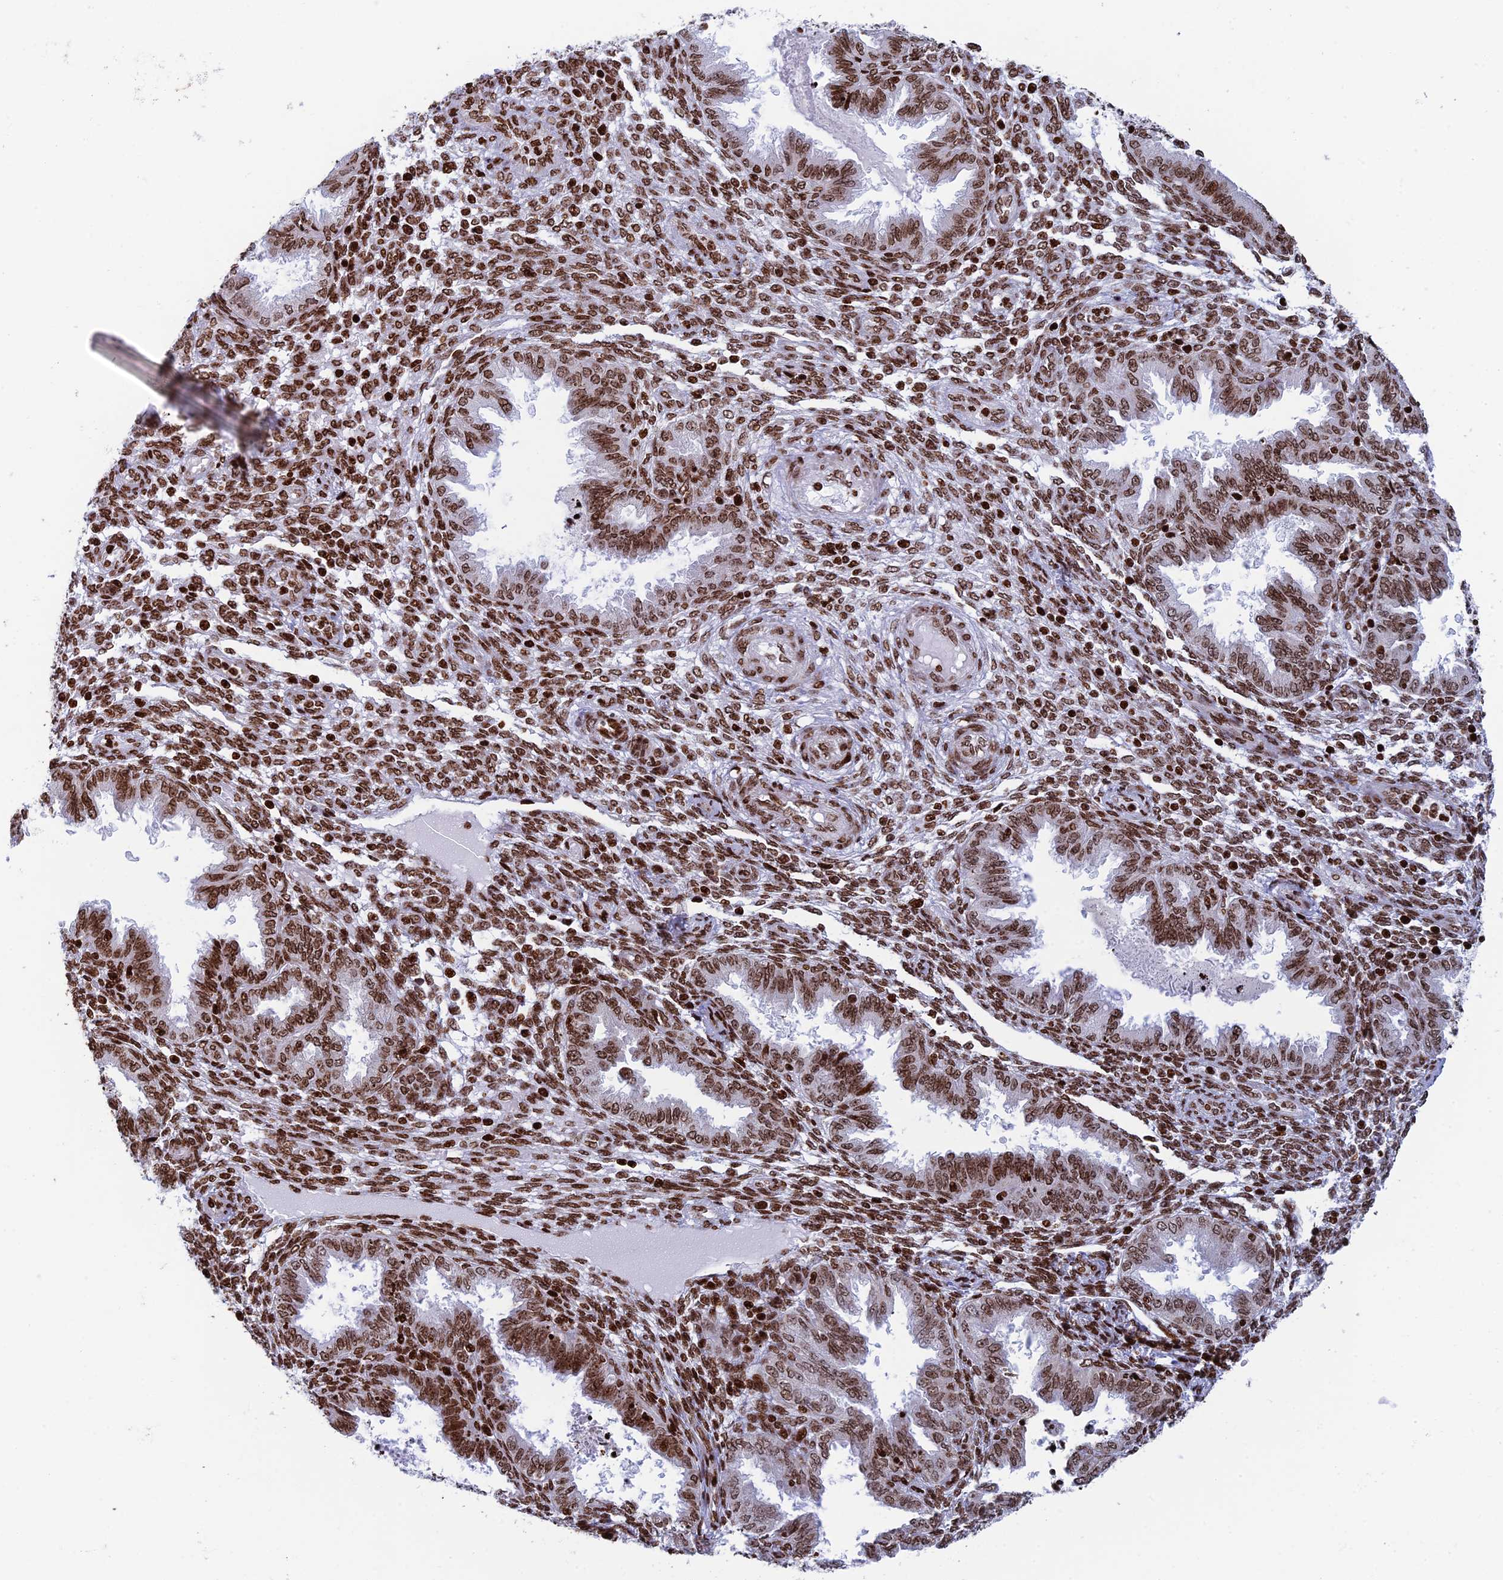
{"staining": {"intensity": "moderate", "quantity": ">75%", "location": "nuclear"}, "tissue": "endometrium", "cell_type": "Cells in endometrial stroma", "image_type": "normal", "snomed": [{"axis": "morphology", "description": "Normal tissue, NOS"}, {"axis": "topography", "description": "Endometrium"}], "caption": "Protein staining demonstrates moderate nuclear expression in about >75% of cells in endometrial stroma in normal endometrium.", "gene": "RPAP1", "patient": {"sex": "female", "age": 33}}